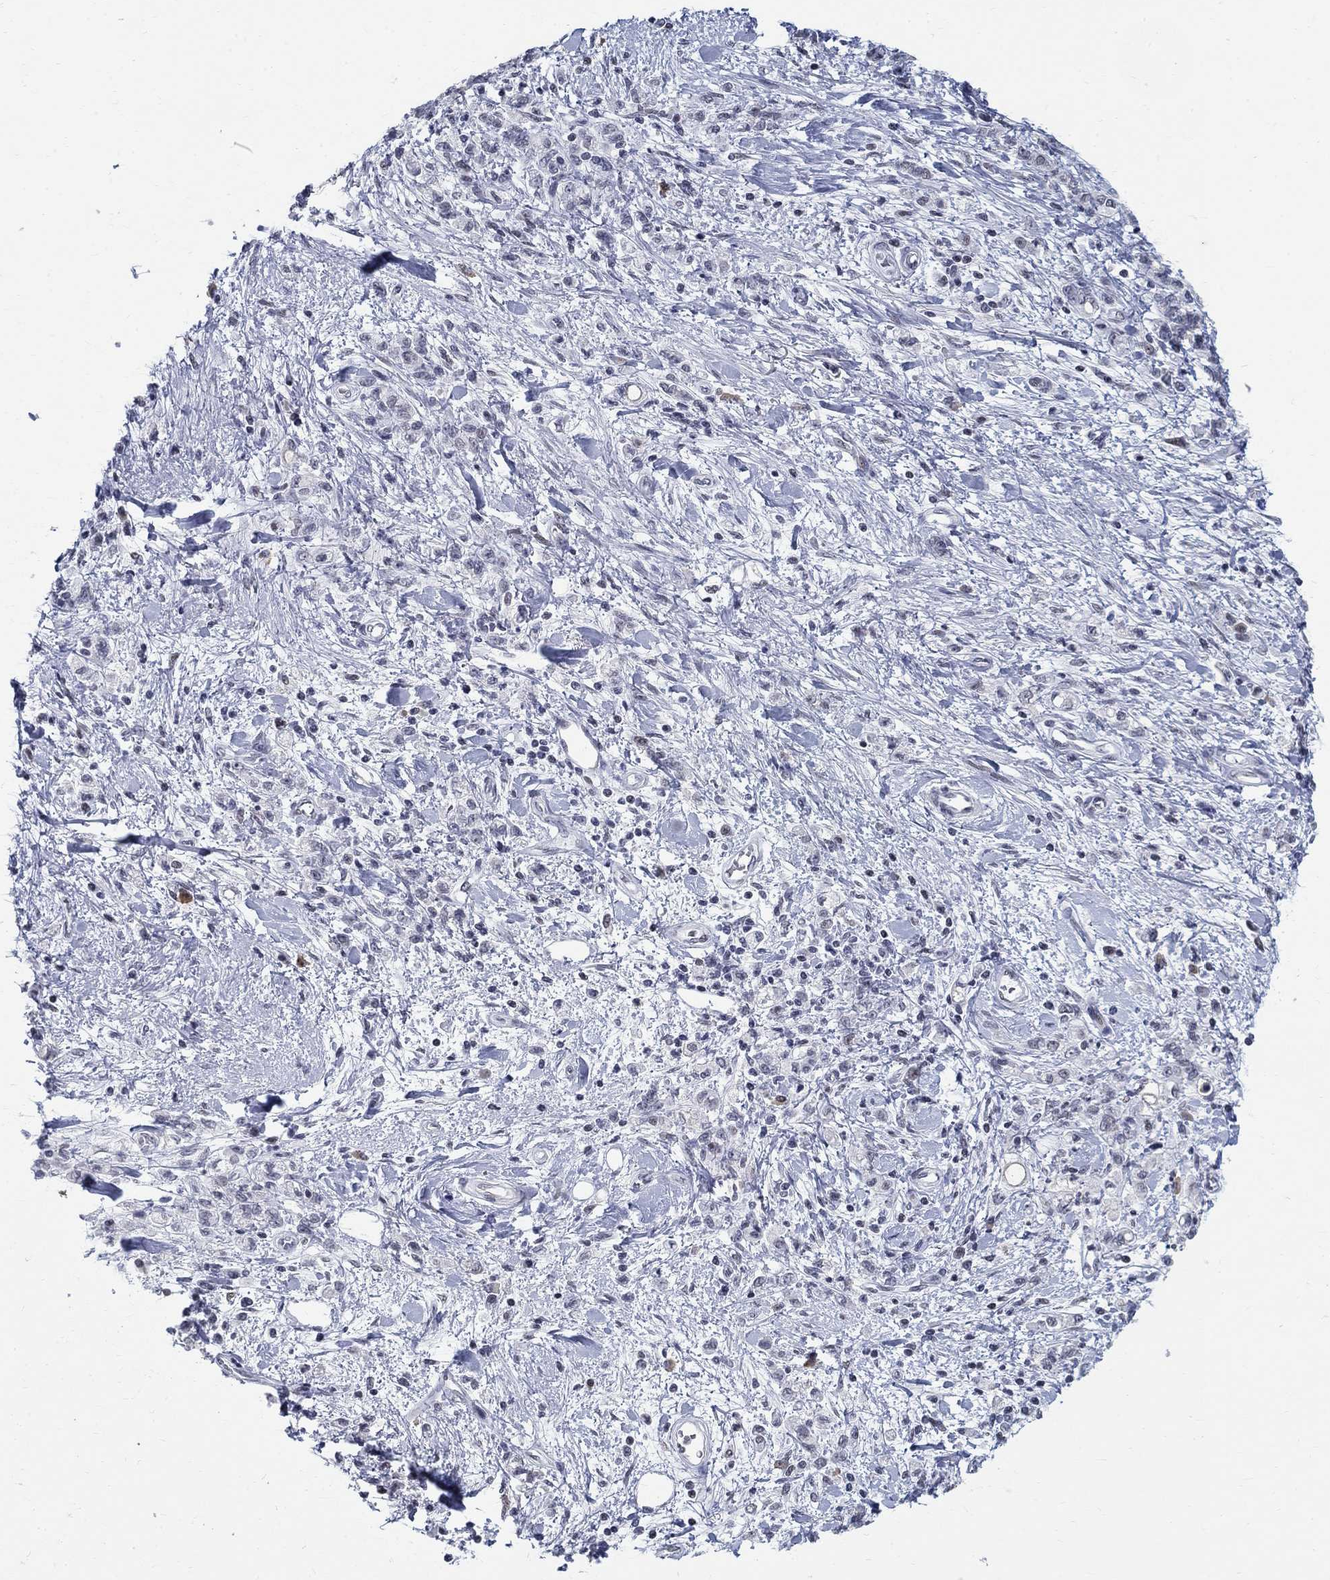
{"staining": {"intensity": "negative", "quantity": "none", "location": "none"}, "tissue": "stomach cancer", "cell_type": "Tumor cells", "image_type": "cancer", "snomed": [{"axis": "morphology", "description": "Adenocarcinoma, NOS"}, {"axis": "topography", "description": "Stomach"}], "caption": "IHC of adenocarcinoma (stomach) shows no staining in tumor cells.", "gene": "BHLHE22", "patient": {"sex": "male", "age": 77}}